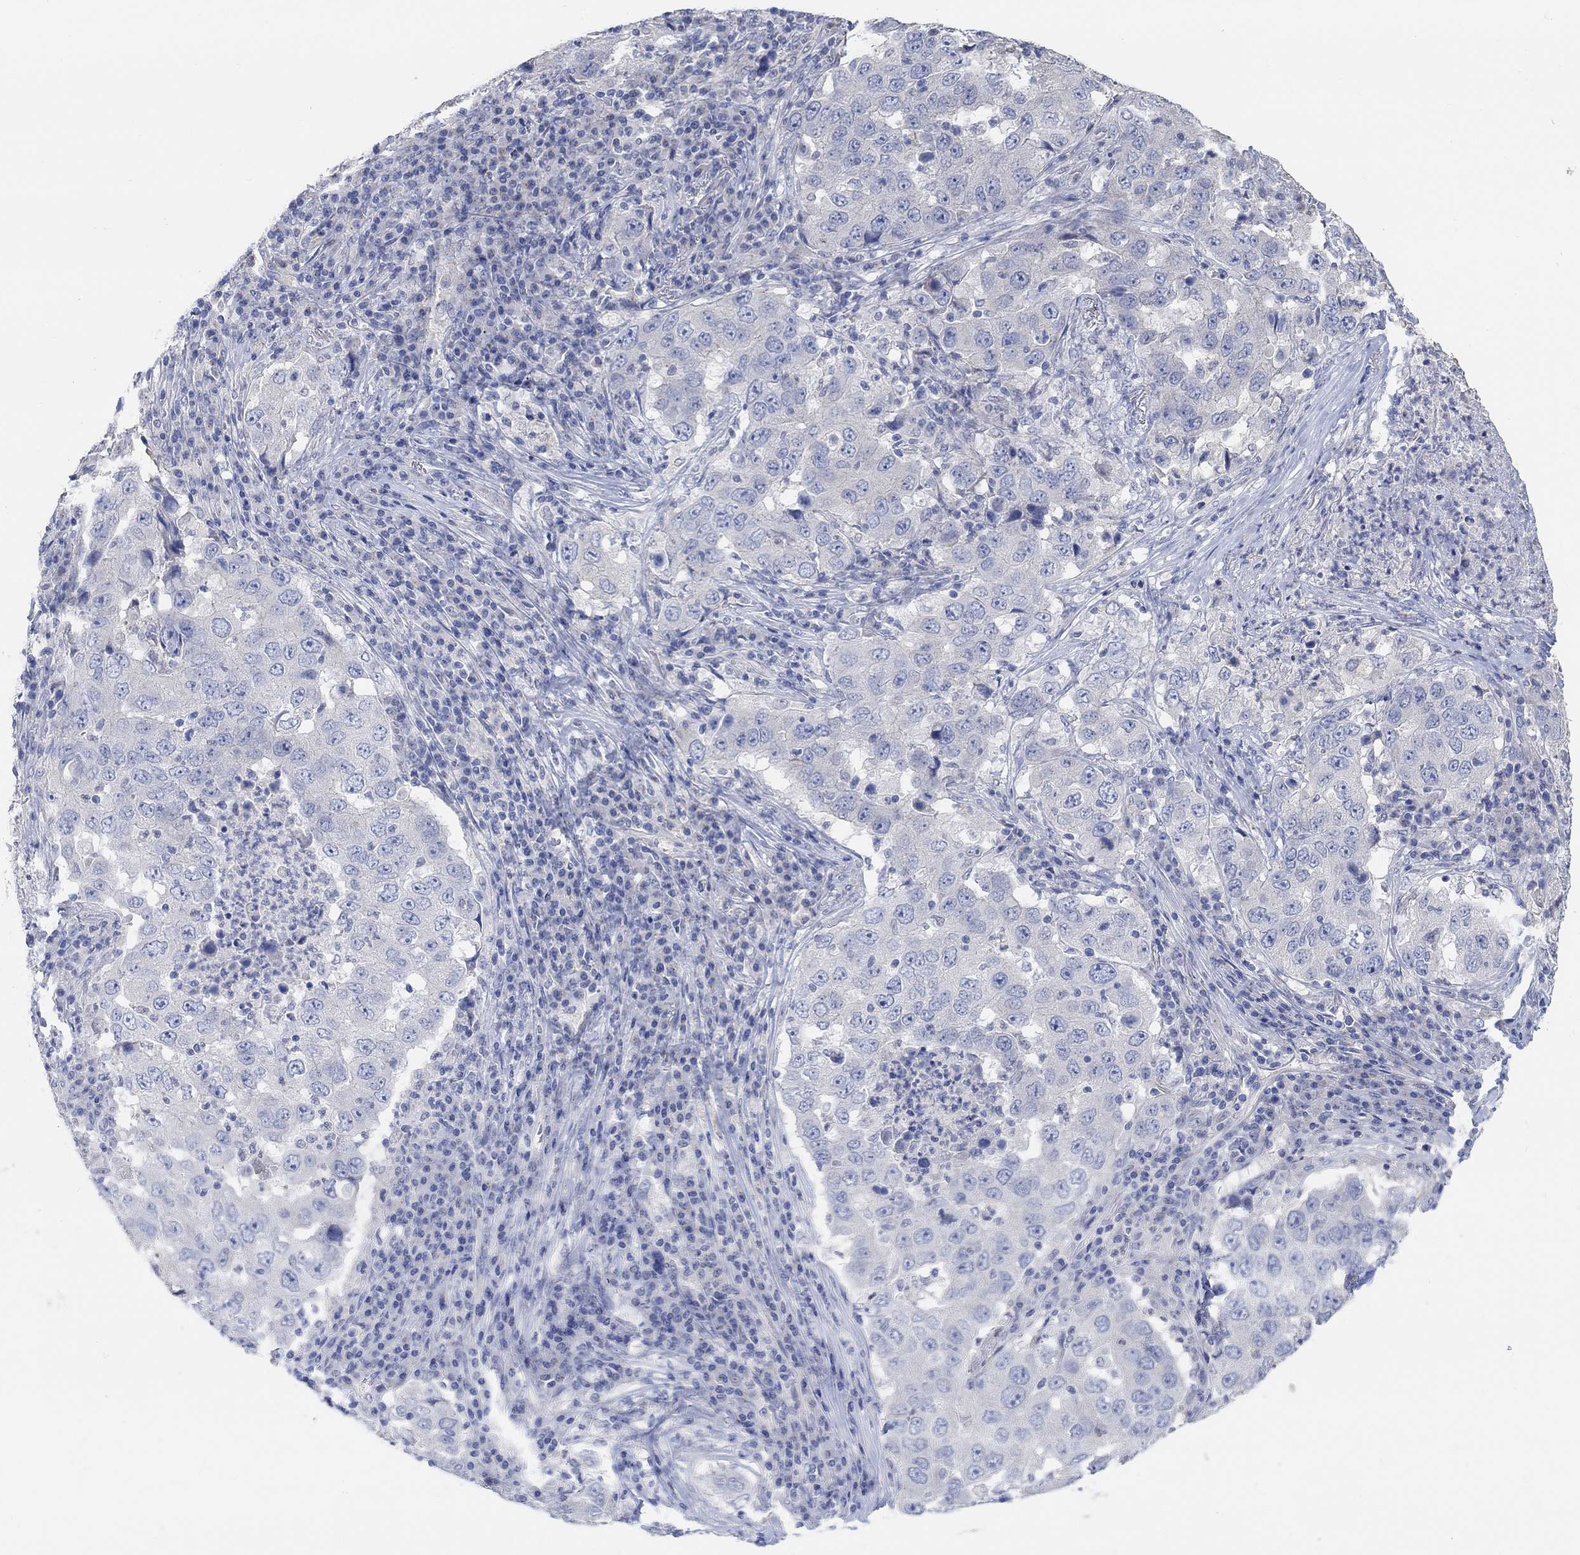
{"staining": {"intensity": "negative", "quantity": "none", "location": "none"}, "tissue": "lung cancer", "cell_type": "Tumor cells", "image_type": "cancer", "snomed": [{"axis": "morphology", "description": "Adenocarcinoma, NOS"}, {"axis": "topography", "description": "Lung"}], "caption": "Human lung cancer stained for a protein using immunohistochemistry displays no staining in tumor cells.", "gene": "NLRP14", "patient": {"sex": "male", "age": 73}}